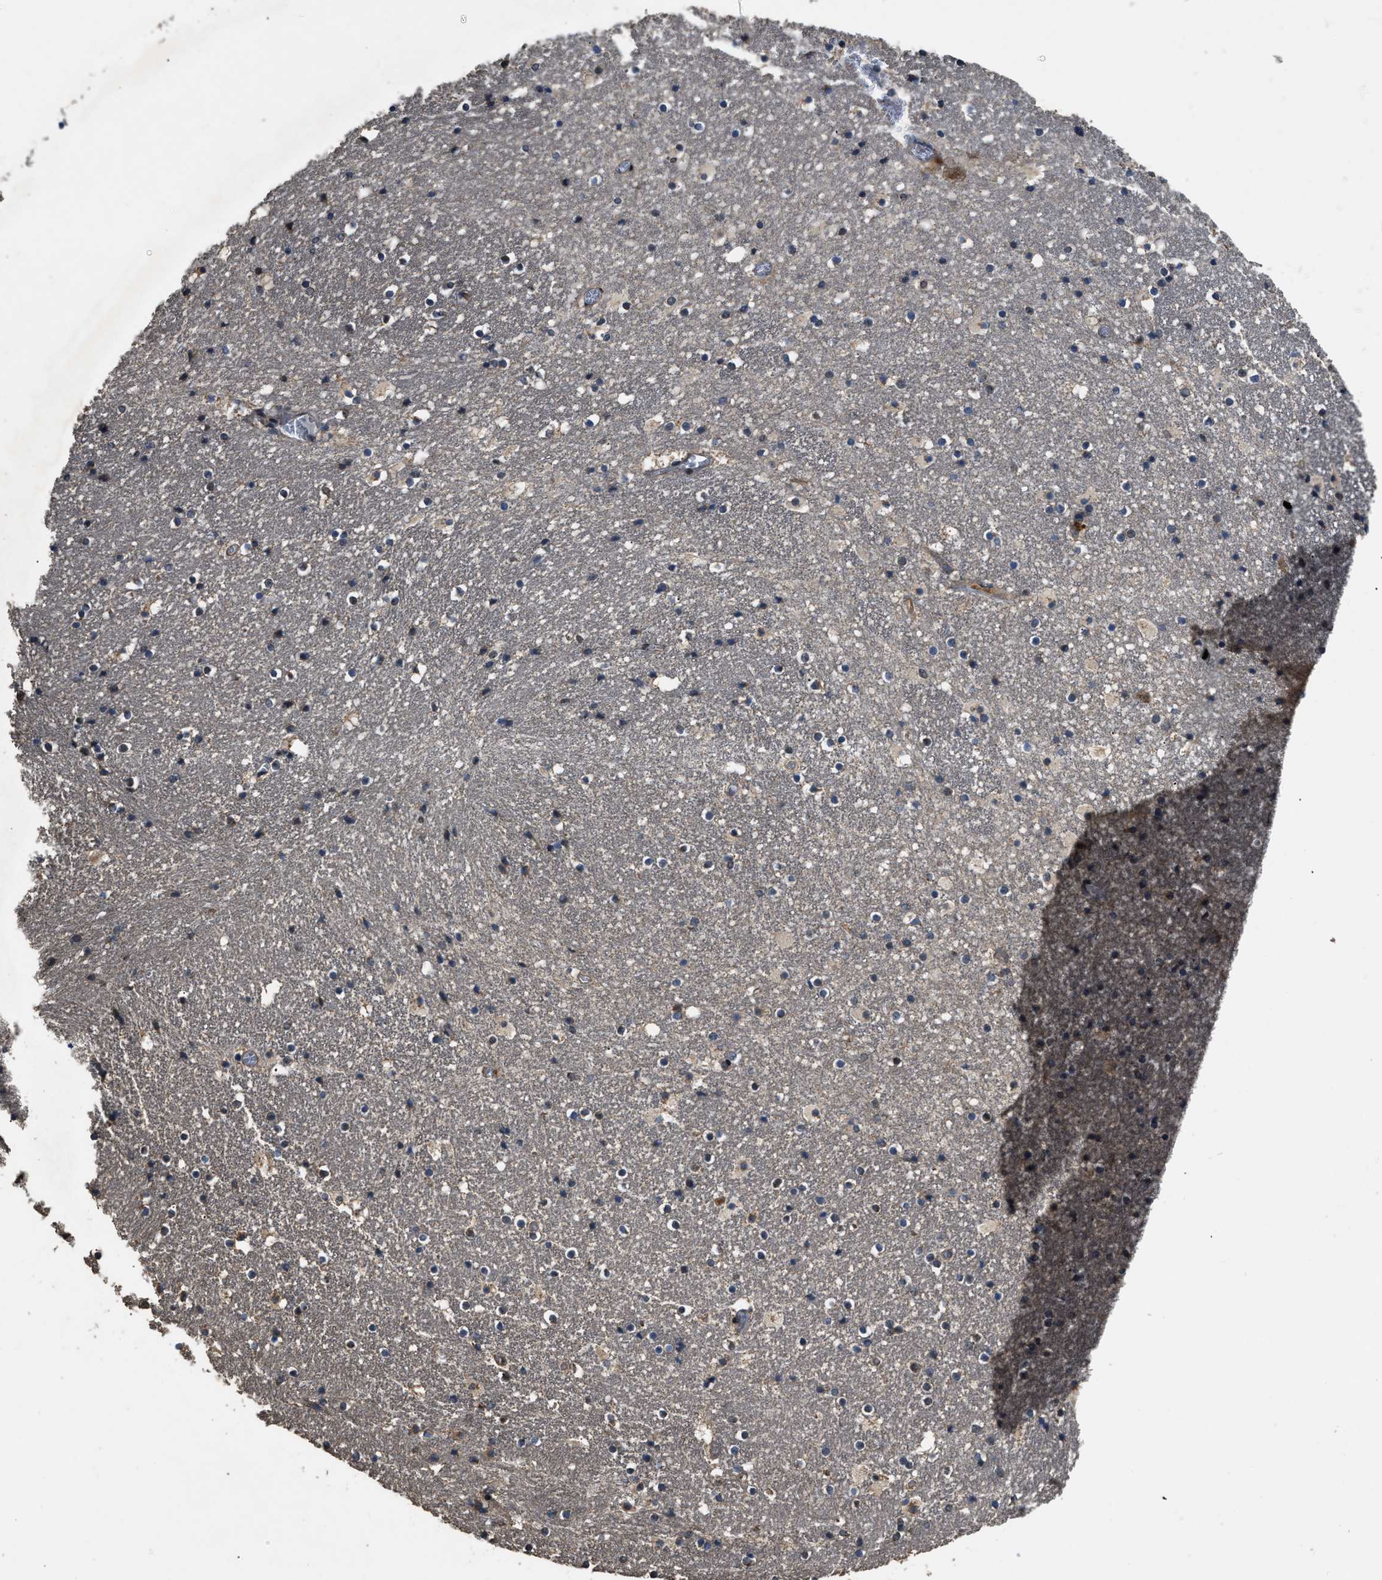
{"staining": {"intensity": "moderate", "quantity": "<25%", "location": "cytoplasmic/membranous"}, "tissue": "caudate", "cell_type": "Glial cells", "image_type": "normal", "snomed": [{"axis": "morphology", "description": "Normal tissue, NOS"}, {"axis": "topography", "description": "Lateral ventricle wall"}], "caption": "This photomicrograph shows benign caudate stained with IHC to label a protein in brown. The cytoplasmic/membranous of glial cells show moderate positivity for the protein. Nuclei are counter-stained blue.", "gene": "DENND6B", "patient": {"sex": "male", "age": 45}}